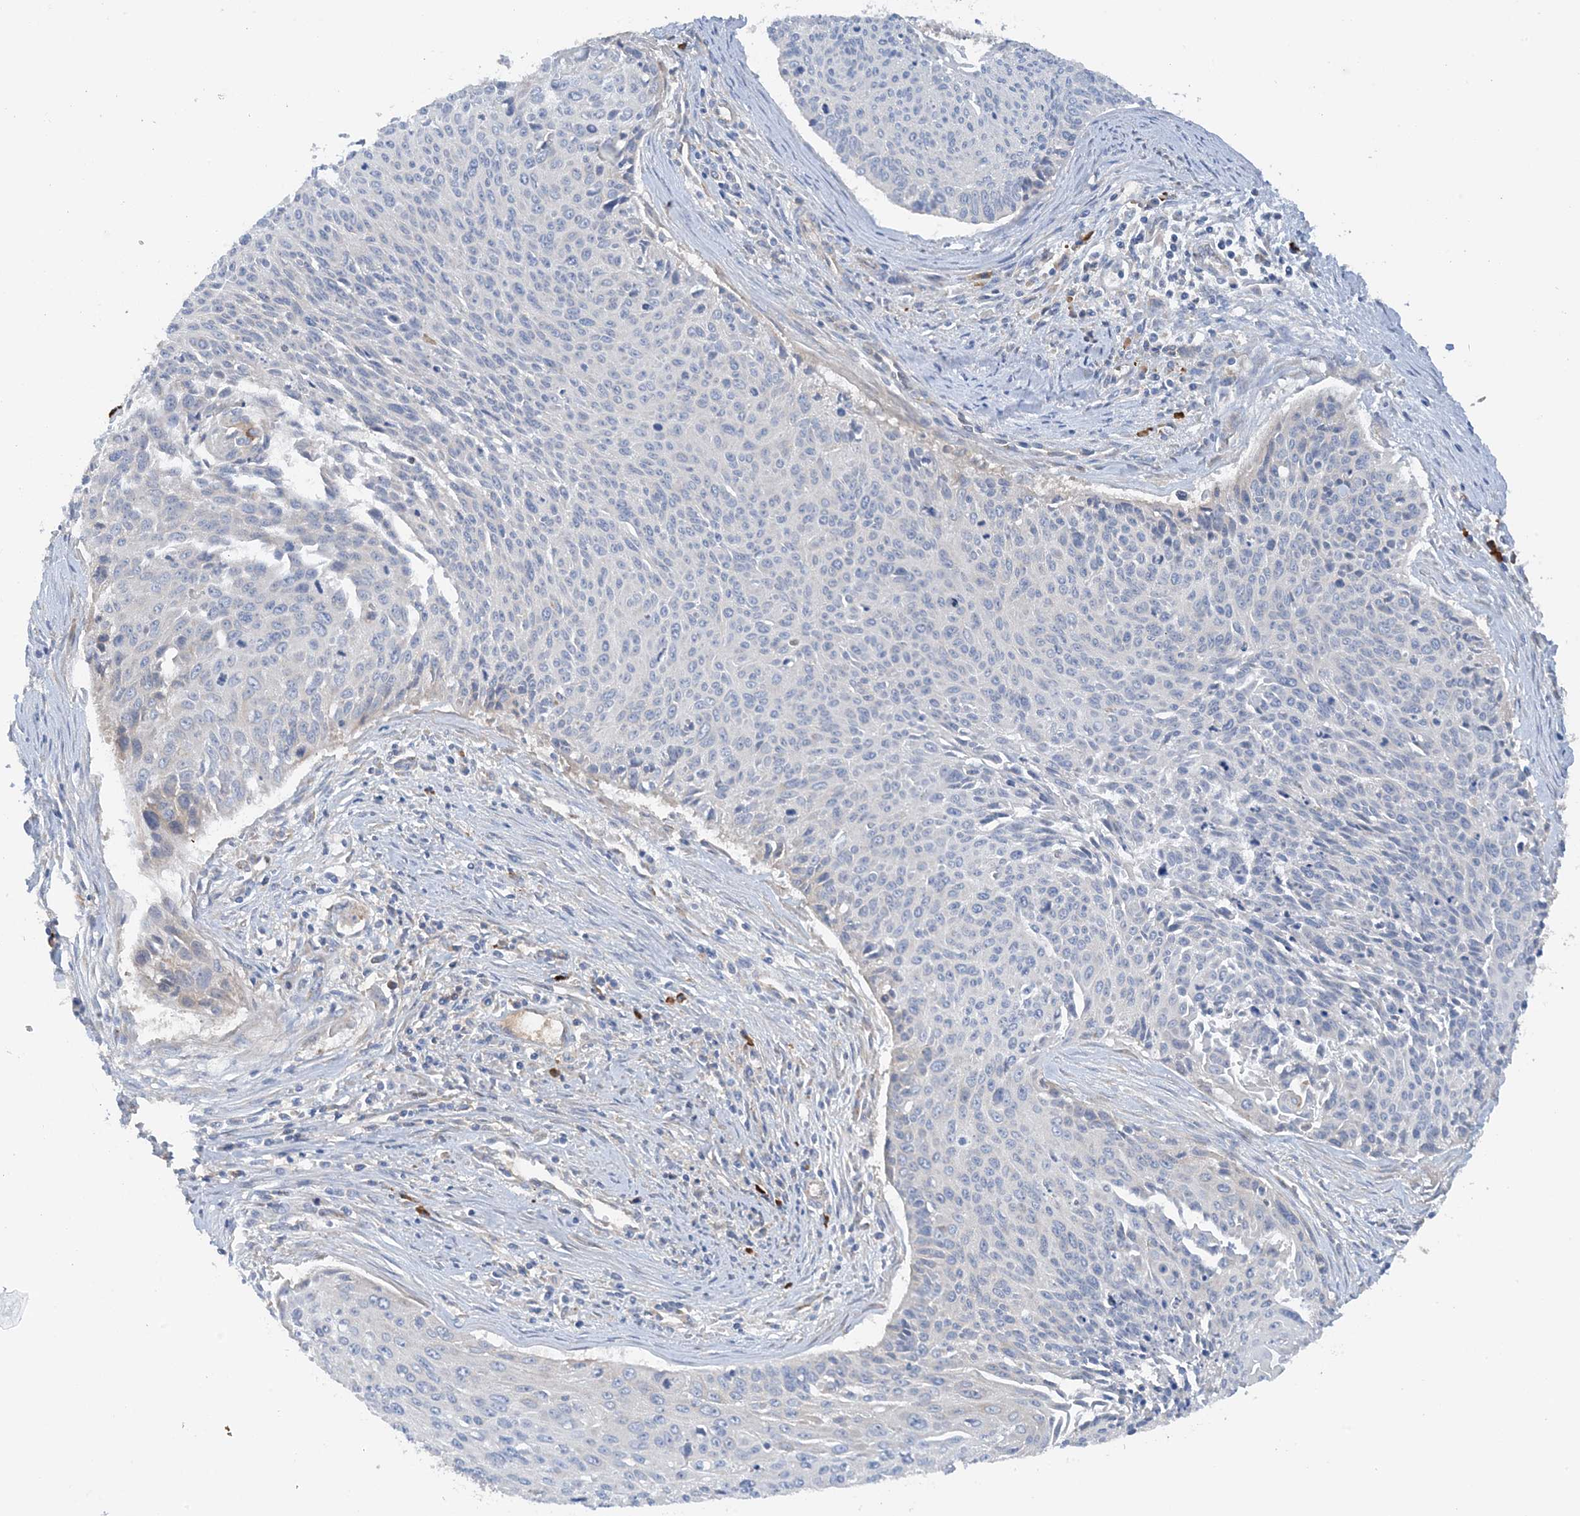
{"staining": {"intensity": "negative", "quantity": "none", "location": "none"}, "tissue": "cervical cancer", "cell_type": "Tumor cells", "image_type": "cancer", "snomed": [{"axis": "morphology", "description": "Squamous cell carcinoma, NOS"}, {"axis": "topography", "description": "Cervix"}], "caption": "Tumor cells are negative for brown protein staining in cervical cancer.", "gene": "SLC5A11", "patient": {"sex": "female", "age": 55}}